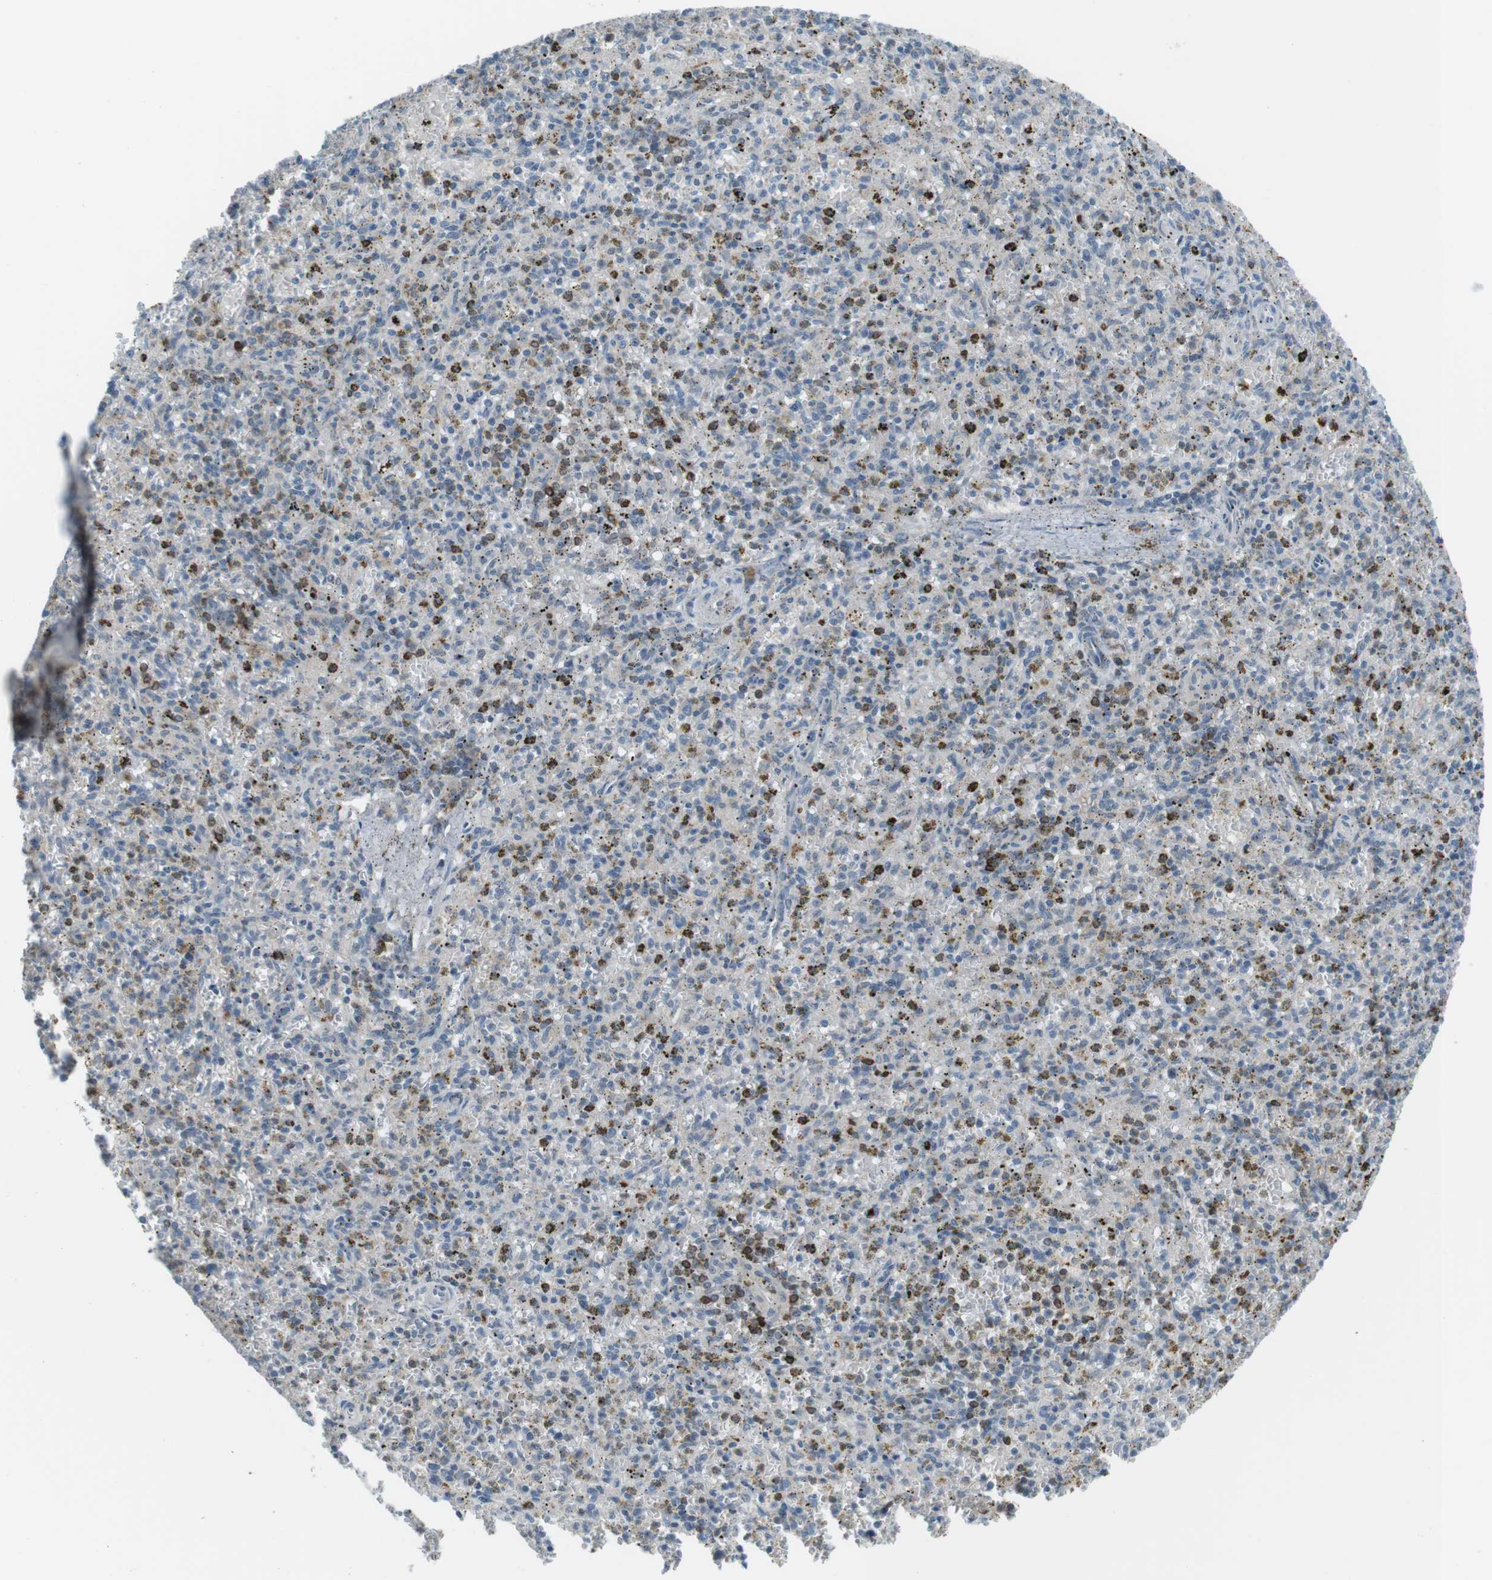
{"staining": {"intensity": "strong", "quantity": "<25%", "location": "cytoplasmic/membranous"}, "tissue": "spleen", "cell_type": "Cells in red pulp", "image_type": "normal", "snomed": [{"axis": "morphology", "description": "Normal tissue, NOS"}, {"axis": "topography", "description": "Spleen"}], "caption": "Immunohistochemical staining of normal spleen exhibits strong cytoplasmic/membranous protein staining in approximately <25% of cells in red pulp.", "gene": "FCRLA", "patient": {"sex": "male", "age": 72}}